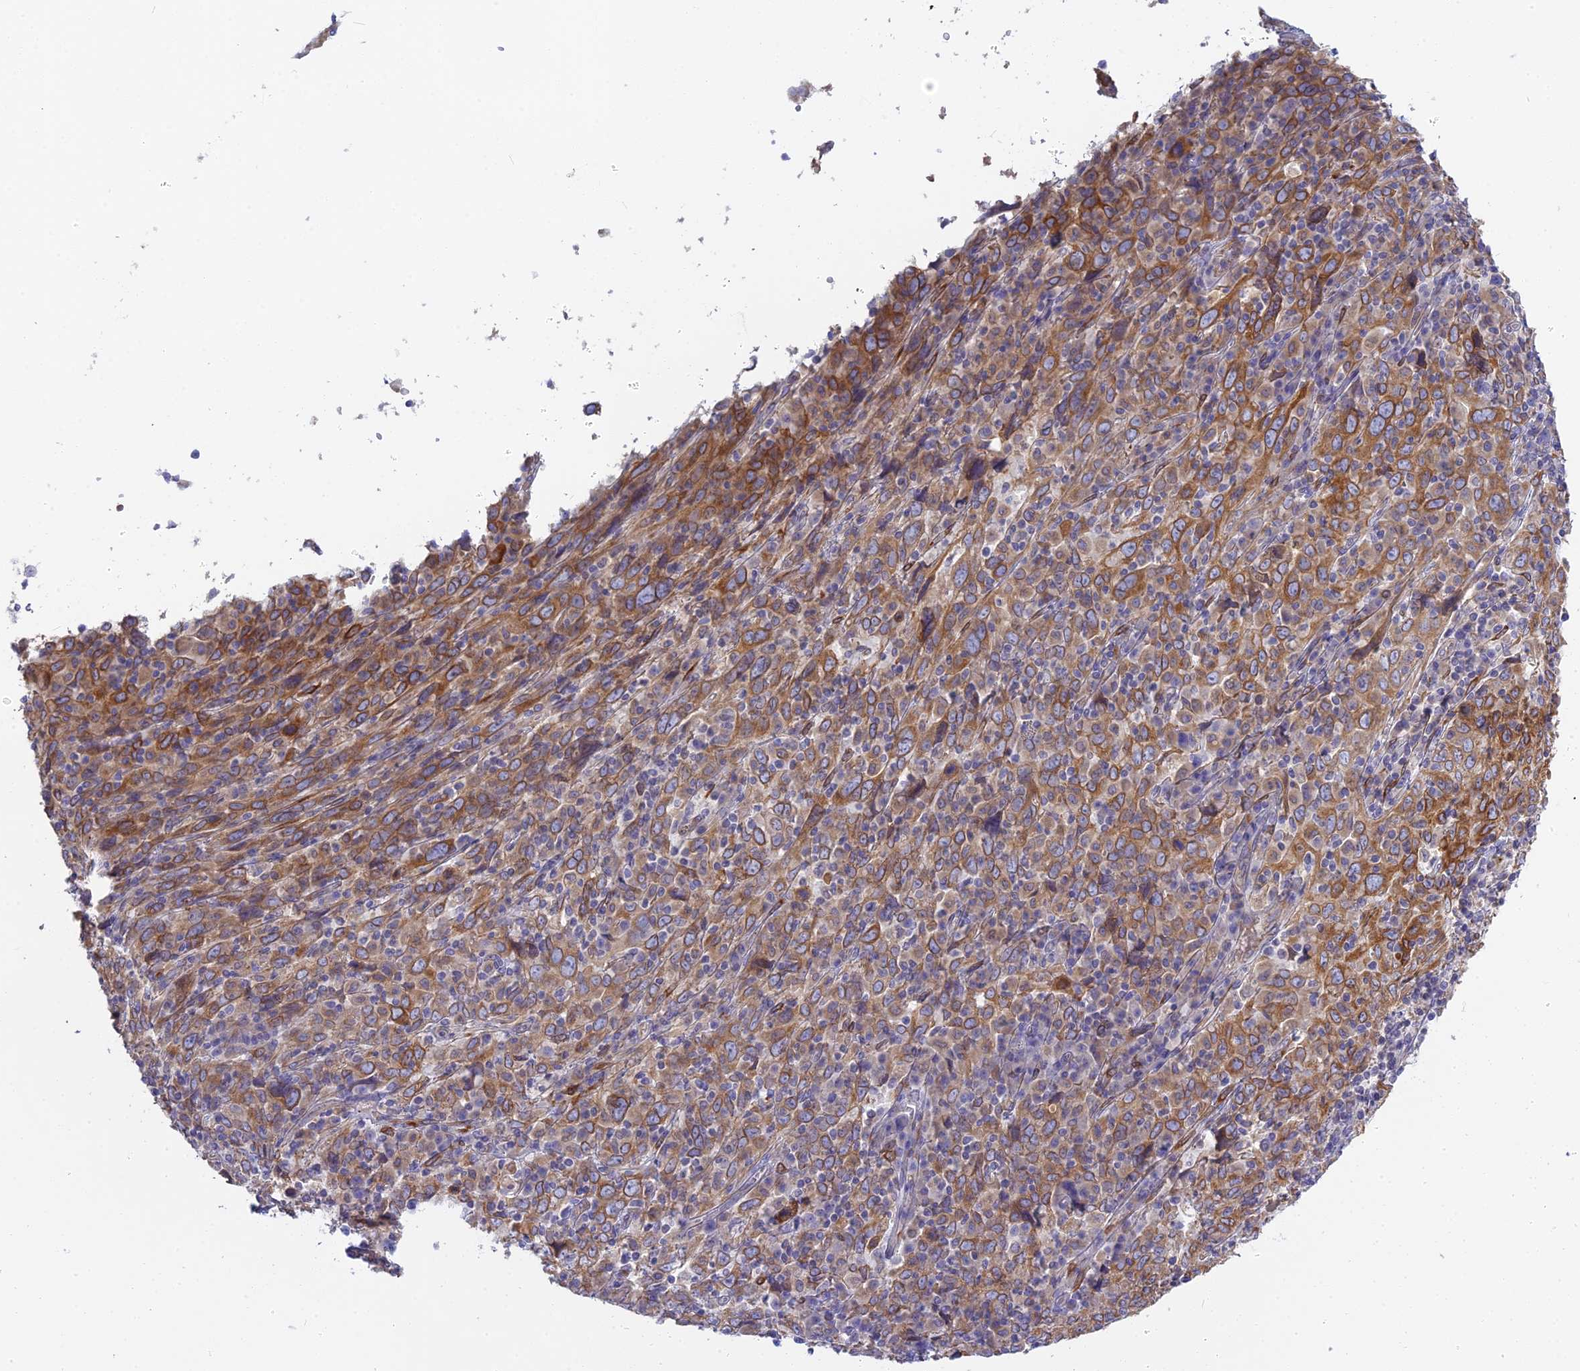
{"staining": {"intensity": "moderate", "quantity": ">75%", "location": "cytoplasmic/membranous"}, "tissue": "cervical cancer", "cell_type": "Tumor cells", "image_type": "cancer", "snomed": [{"axis": "morphology", "description": "Squamous cell carcinoma, NOS"}, {"axis": "topography", "description": "Cervix"}], "caption": "Immunohistochemical staining of squamous cell carcinoma (cervical) demonstrates moderate cytoplasmic/membranous protein expression in about >75% of tumor cells. The staining is performed using DAB (3,3'-diaminobenzidine) brown chromogen to label protein expression. The nuclei are counter-stained blue using hematoxylin.", "gene": "TLCD1", "patient": {"sex": "female", "age": 46}}